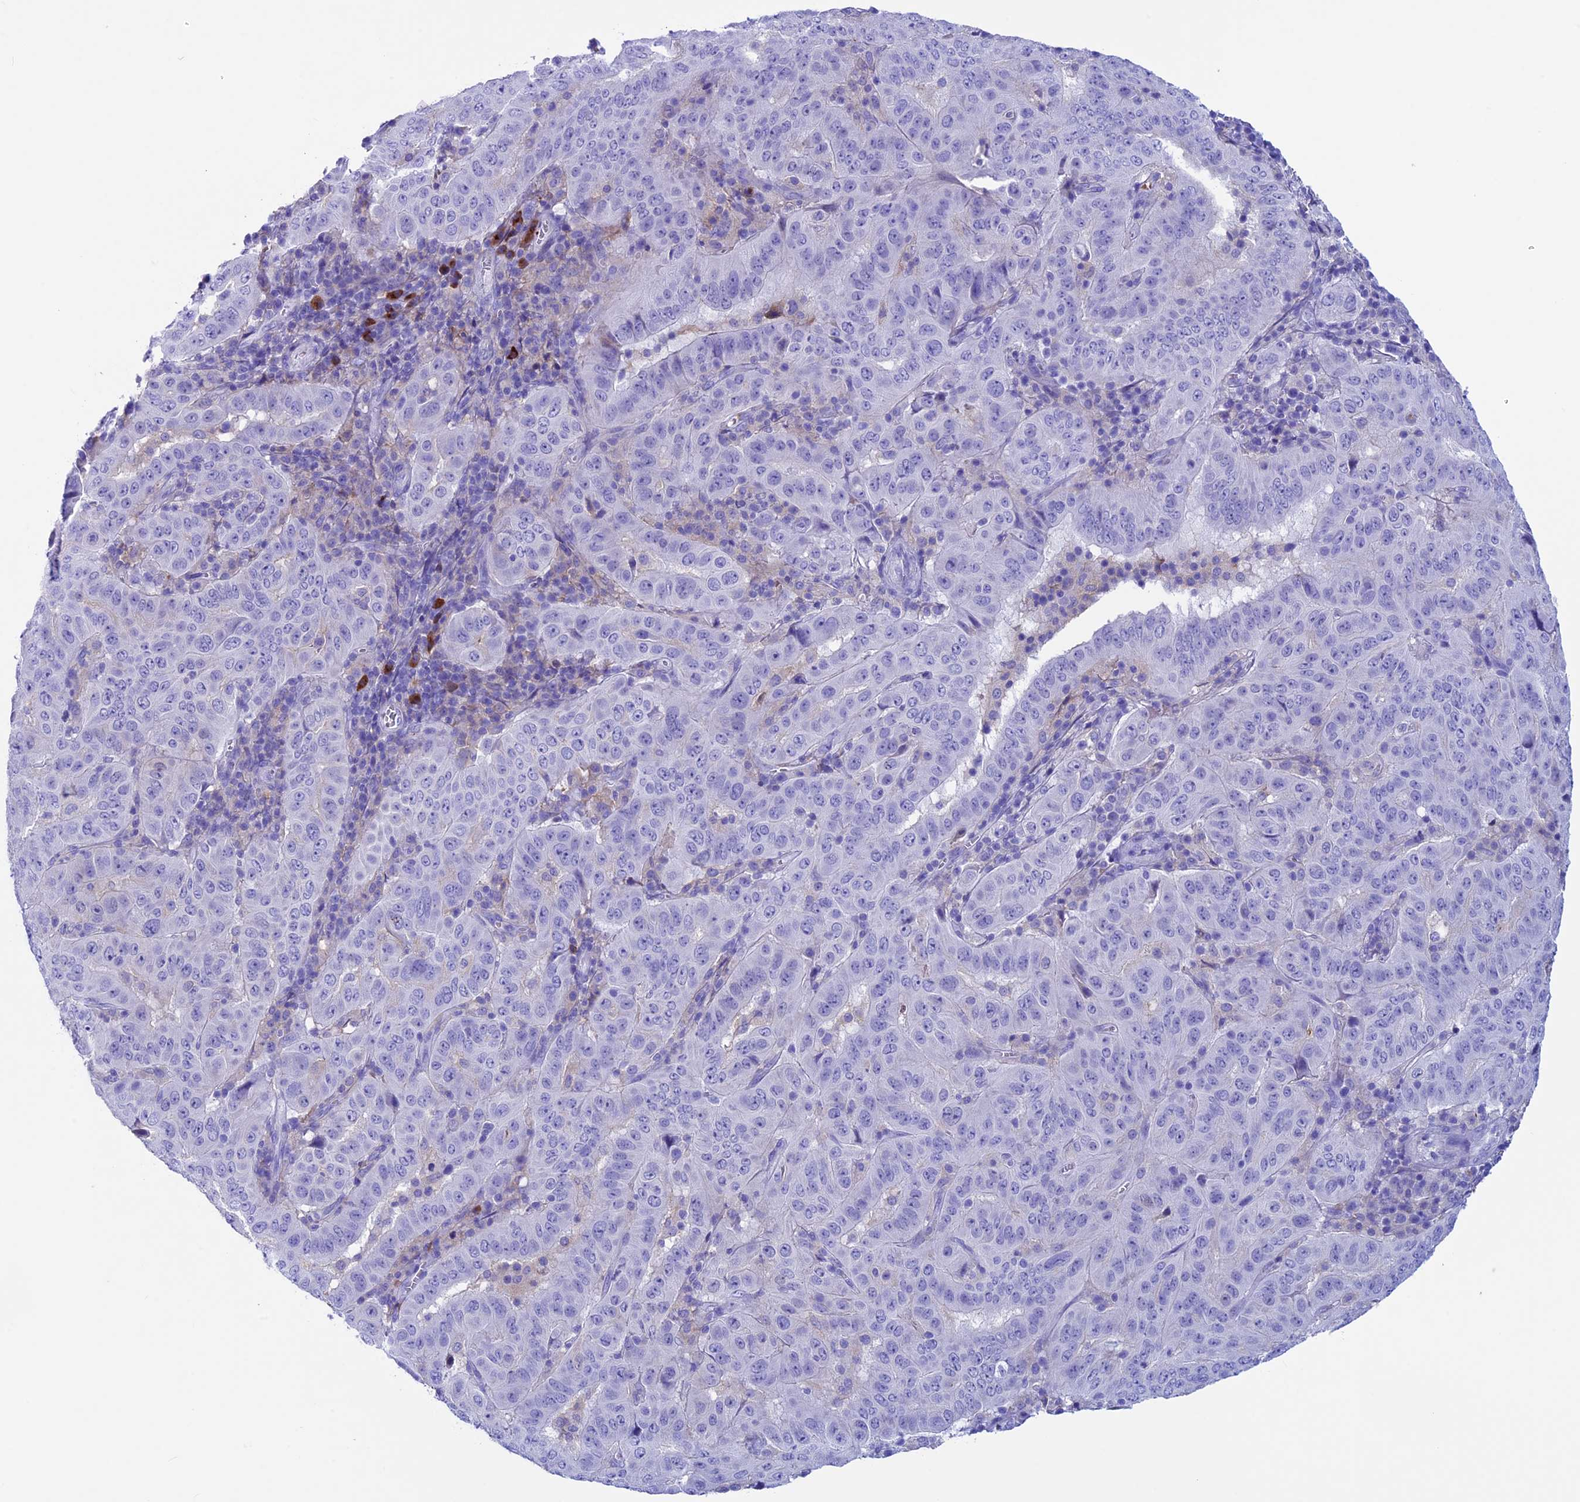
{"staining": {"intensity": "negative", "quantity": "none", "location": "none"}, "tissue": "pancreatic cancer", "cell_type": "Tumor cells", "image_type": "cancer", "snomed": [{"axis": "morphology", "description": "Adenocarcinoma, NOS"}, {"axis": "topography", "description": "Pancreas"}], "caption": "Micrograph shows no significant protein staining in tumor cells of pancreatic cancer.", "gene": "IGSF6", "patient": {"sex": "male", "age": 63}}